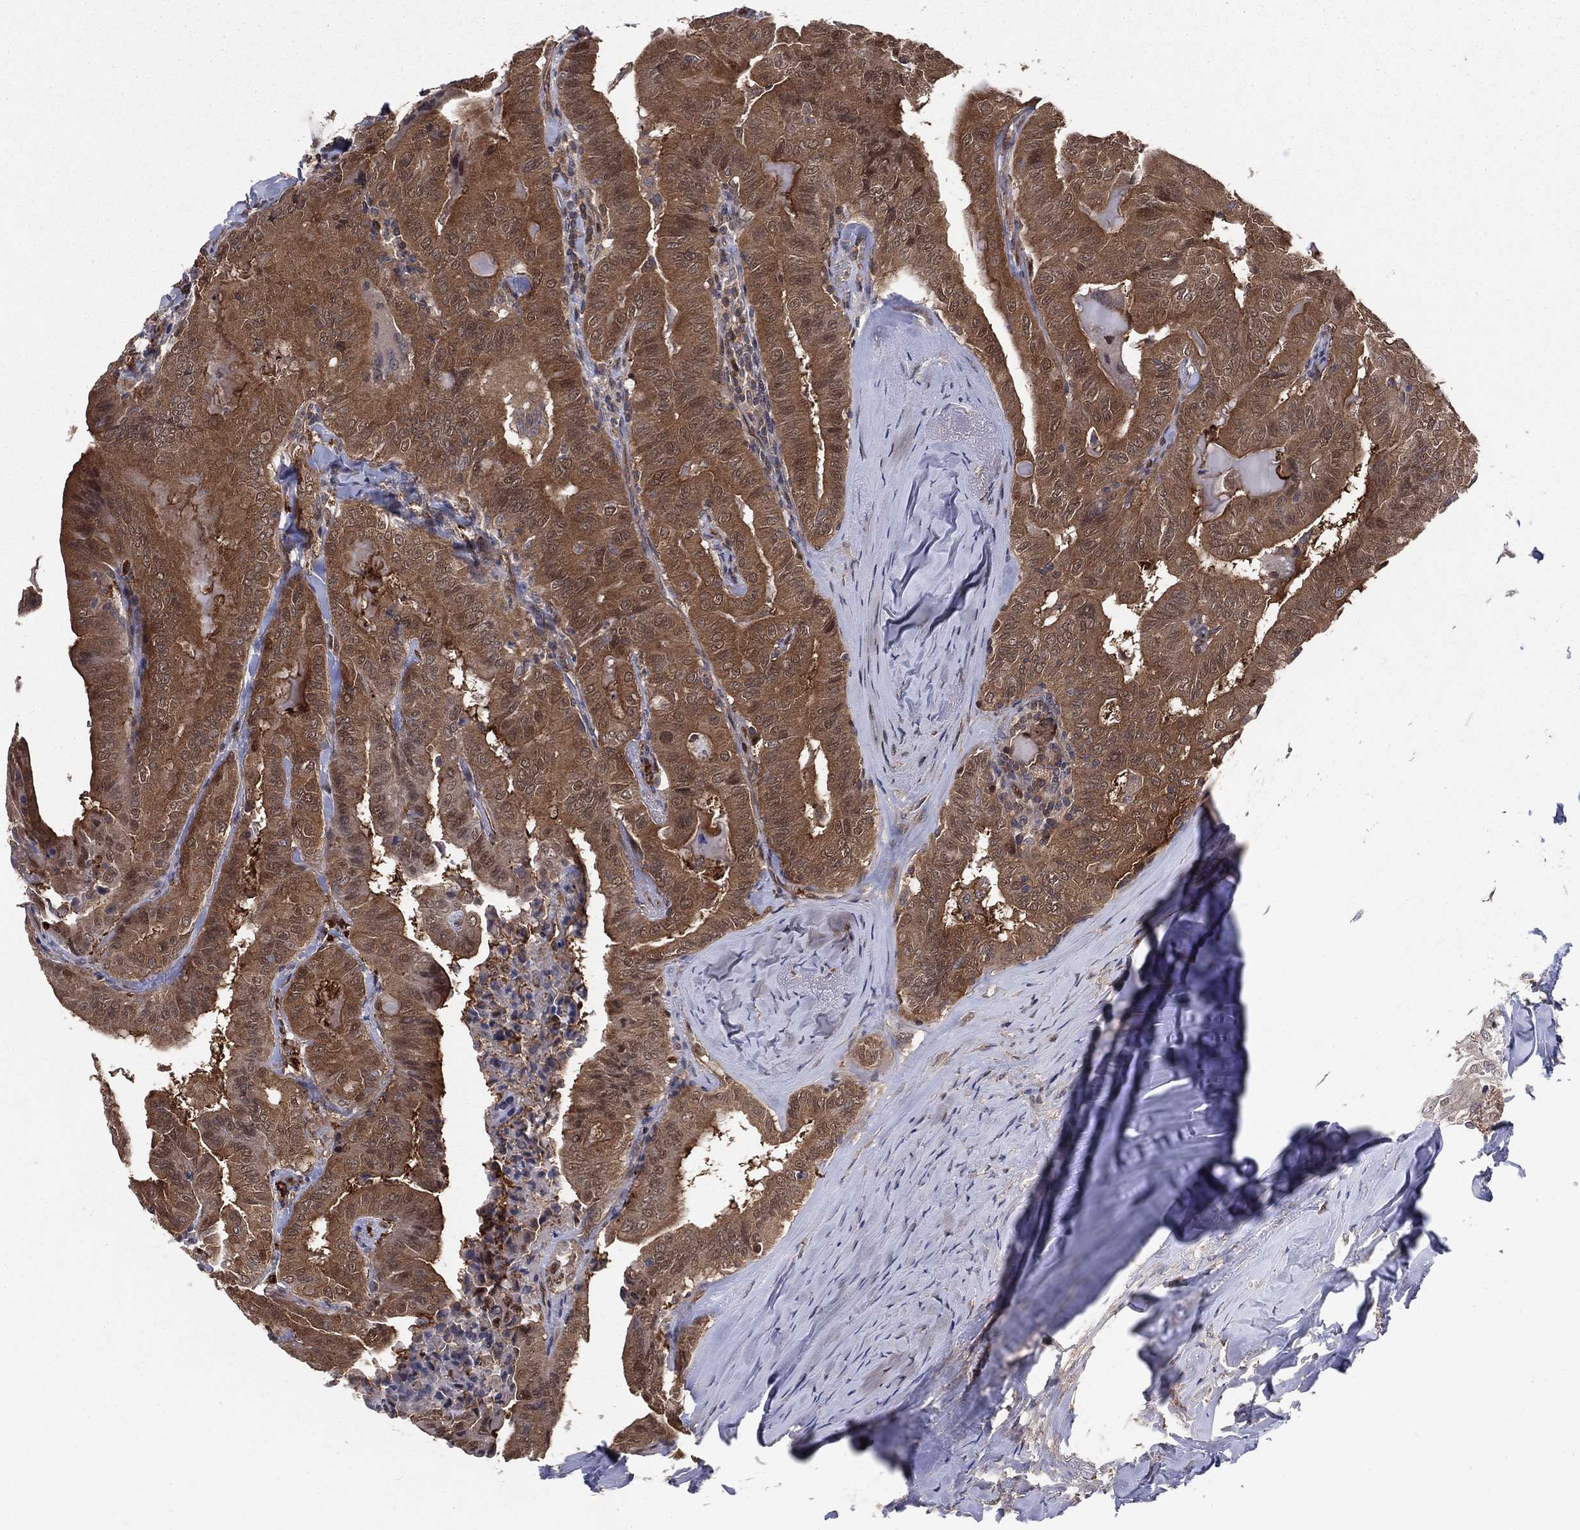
{"staining": {"intensity": "moderate", "quantity": ">75%", "location": "cytoplasmic/membranous,nuclear"}, "tissue": "thyroid cancer", "cell_type": "Tumor cells", "image_type": "cancer", "snomed": [{"axis": "morphology", "description": "Papillary adenocarcinoma, NOS"}, {"axis": "topography", "description": "Thyroid gland"}], "caption": "Immunohistochemistry (DAB (3,3'-diaminobenzidine)) staining of human thyroid cancer displays moderate cytoplasmic/membranous and nuclear protein staining in about >75% of tumor cells. The protein of interest is stained brown, and the nuclei are stained in blue (DAB IHC with brightfield microscopy, high magnification).", "gene": "GMPR2", "patient": {"sex": "female", "age": 68}}